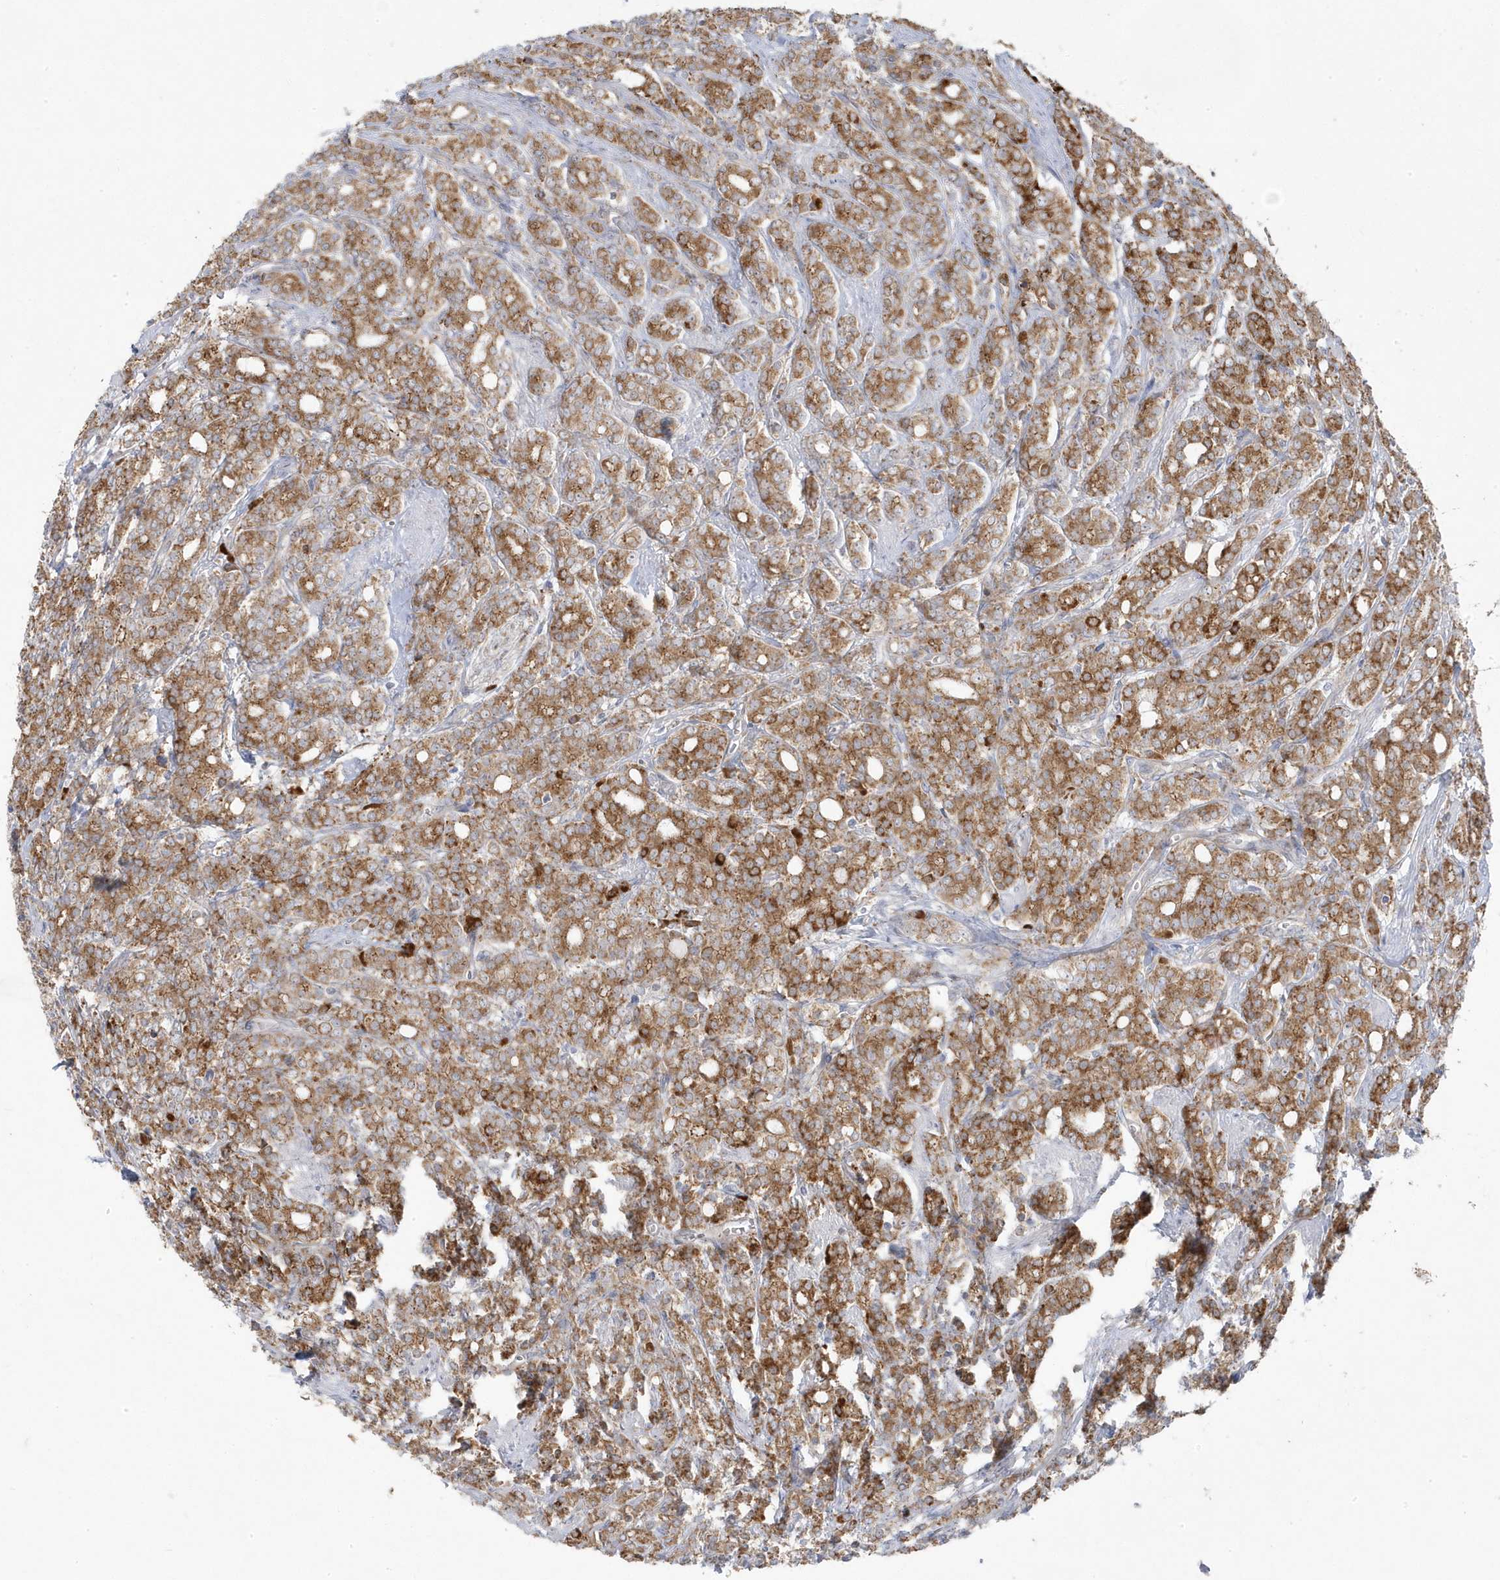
{"staining": {"intensity": "moderate", "quantity": ">75%", "location": "cytoplasmic/membranous"}, "tissue": "prostate cancer", "cell_type": "Tumor cells", "image_type": "cancer", "snomed": [{"axis": "morphology", "description": "Adenocarcinoma, High grade"}, {"axis": "topography", "description": "Prostate"}], "caption": "DAB (3,3'-diaminobenzidine) immunohistochemical staining of human prostate high-grade adenocarcinoma exhibits moderate cytoplasmic/membranous protein staining in approximately >75% of tumor cells.", "gene": "ZNF654", "patient": {"sex": "male", "age": 62}}